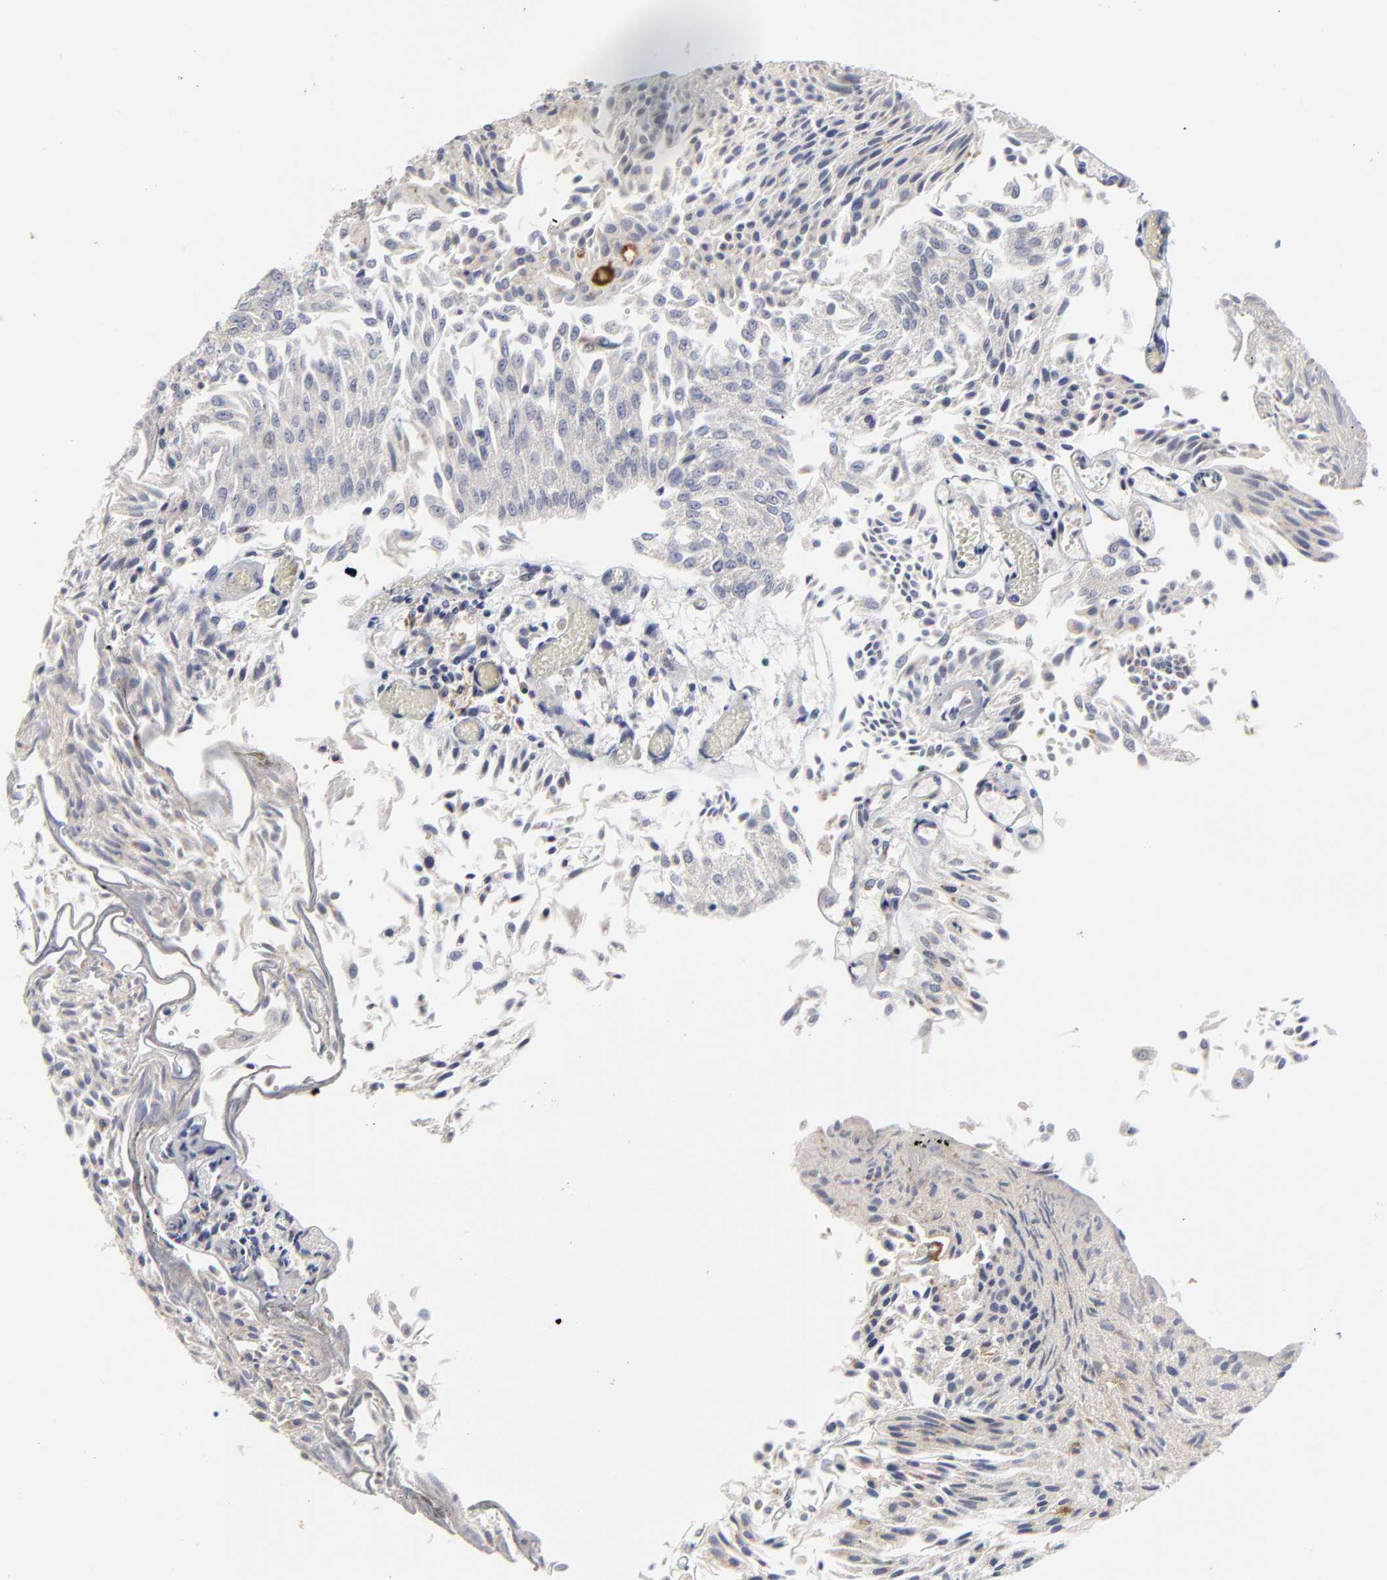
{"staining": {"intensity": "negative", "quantity": "none", "location": "none"}, "tissue": "urothelial cancer", "cell_type": "Tumor cells", "image_type": "cancer", "snomed": [{"axis": "morphology", "description": "Urothelial carcinoma, Low grade"}, {"axis": "topography", "description": "Urinary bladder"}], "caption": "The IHC image has no significant expression in tumor cells of urothelial cancer tissue.", "gene": "MAGEA10", "patient": {"sex": "male", "age": 86}}